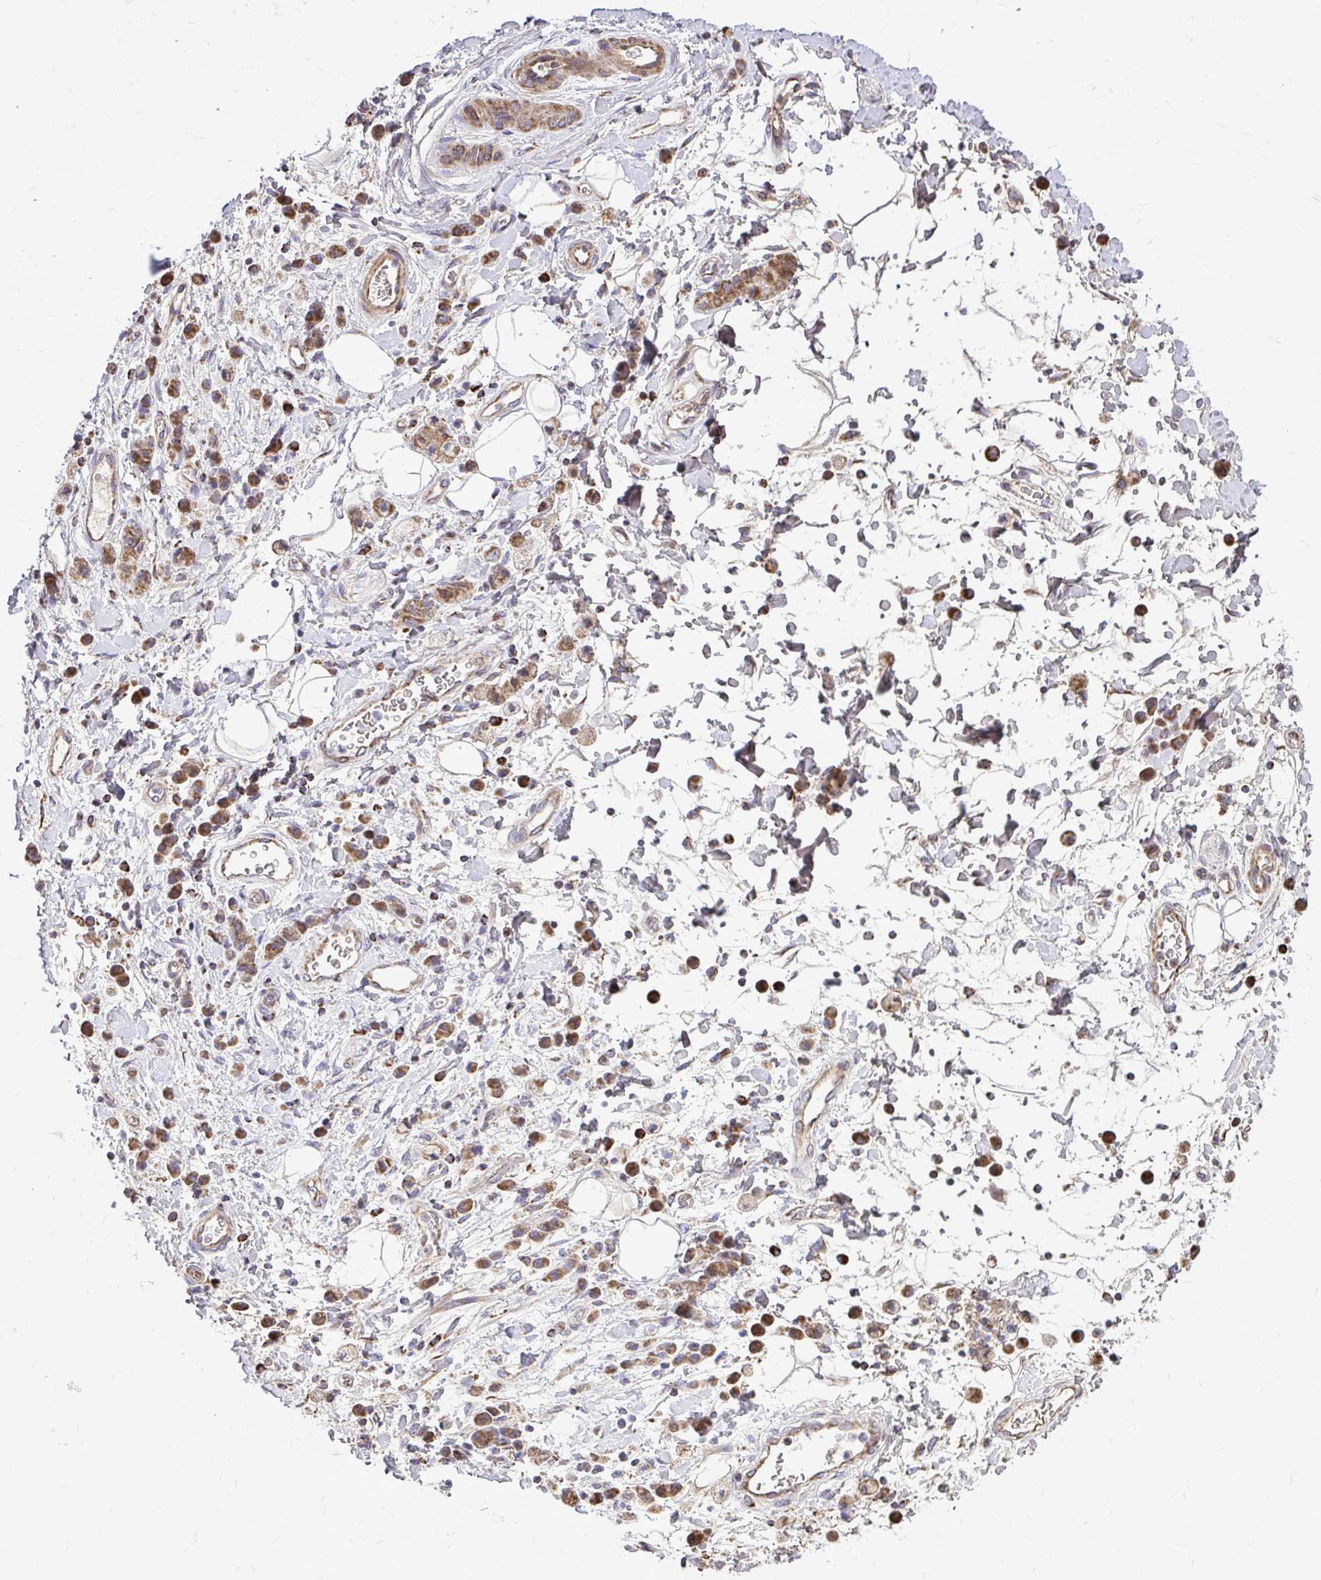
{"staining": {"intensity": "moderate", "quantity": ">75%", "location": "cytoplasmic/membranous"}, "tissue": "stomach cancer", "cell_type": "Tumor cells", "image_type": "cancer", "snomed": [{"axis": "morphology", "description": "Adenocarcinoma, NOS"}, {"axis": "topography", "description": "Stomach"}], "caption": "DAB (3,3'-diaminobenzidine) immunohistochemical staining of human stomach adenocarcinoma exhibits moderate cytoplasmic/membranous protein staining in approximately >75% of tumor cells.", "gene": "ATP13A2", "patient": {"sex": "male", "age": 77}}